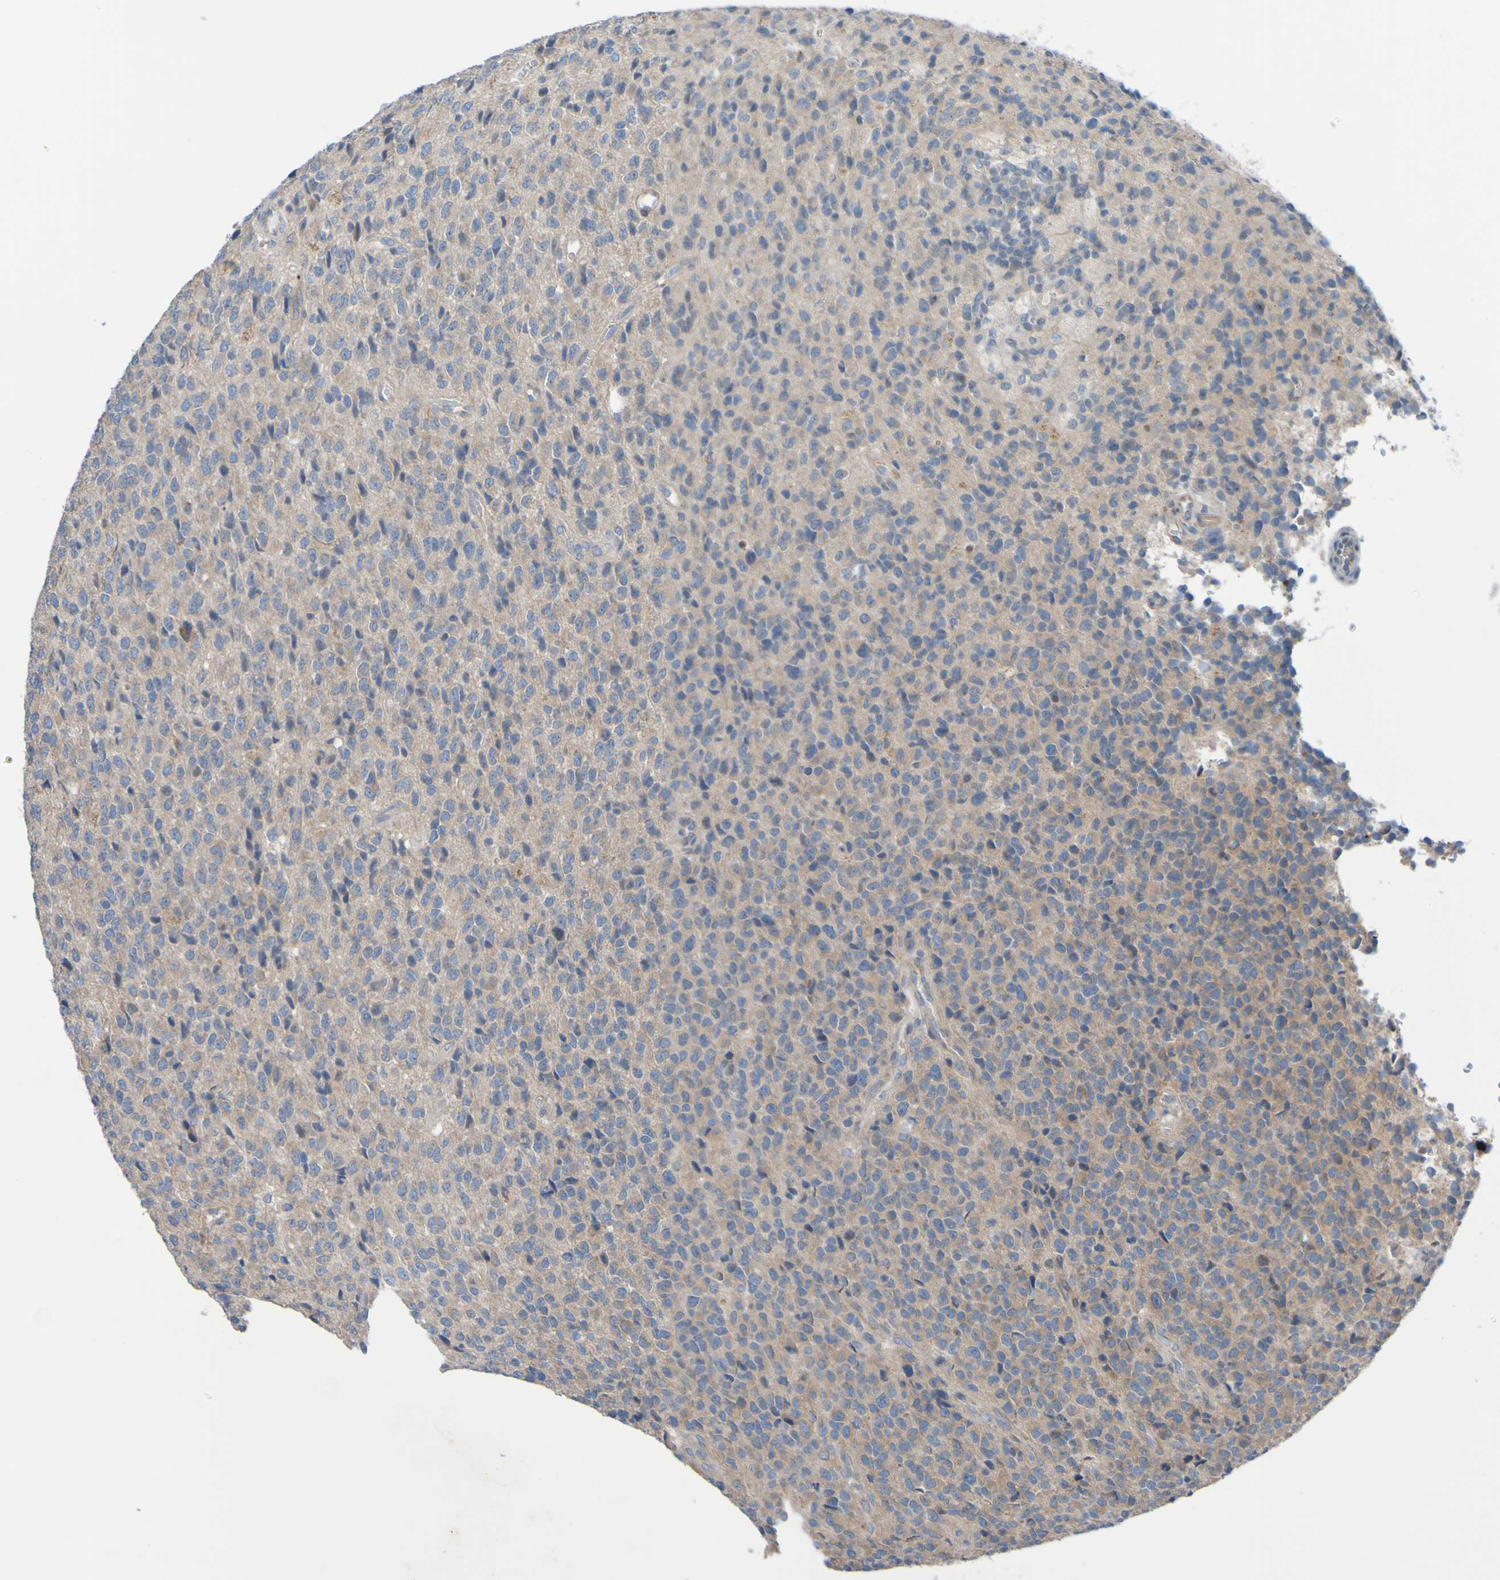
{"staining": {"intensity": "weak", "quantity": "25%-75%", "location": "cytoplasmic/membranous"}, "tissue": "glioma", "cell_type": "Tumor cells", "image_type": "cancer", "snomed": [{"axis": "morphology", "description": "Glioma, malignant, High grade"}, {"axis": "topography", "description": "pancreas cauda"}], "caption": "Immunohistochemical staining of glioma reveals low levels of weak cytoplasmic/membranous positivity in about 25%-75% of tumor cells. Nuclei are stained in blue.", "gene": "NPRL3", "patient": {"sex": "male", "age": 60}}